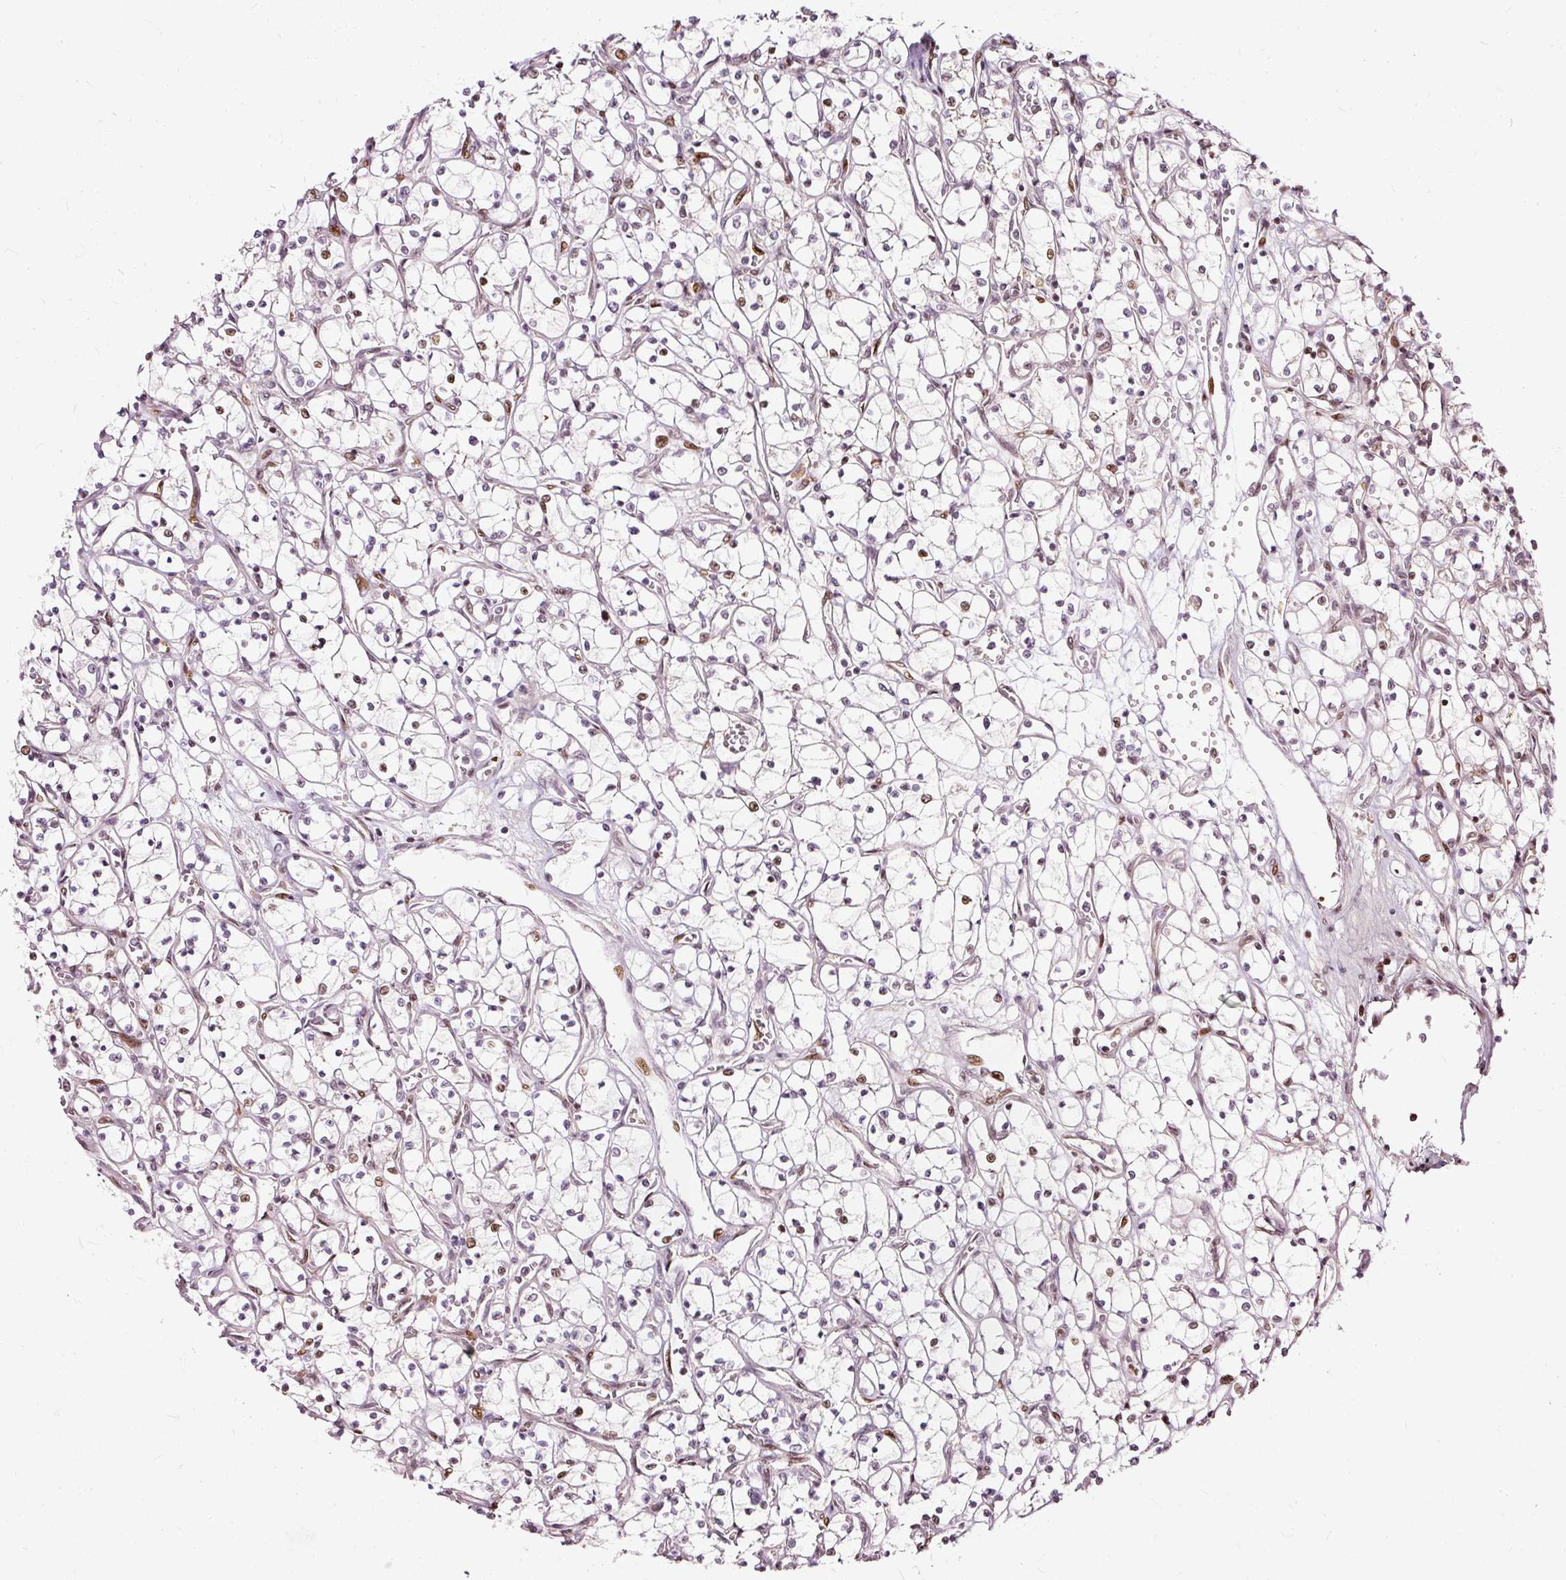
{"staining": {"intensity": "negative", "quantity": "none", "location": "none"}, "tissue": "renal cancer", "cell_type": "Tumor cells", "image_type": "cancer", "snomed": [{"axis": "morphology", "description": "Adenocarcinoma, NOS"}, {"axis": "topography", "description": "Kidney"}], "caption": "IHC histopathology image of renal adenocarcinoma stained for a protein (brown), which reveals no staining in tumor cells.", "gene": "ZNF778", "patient": {"sex": "female", "age": 69}}